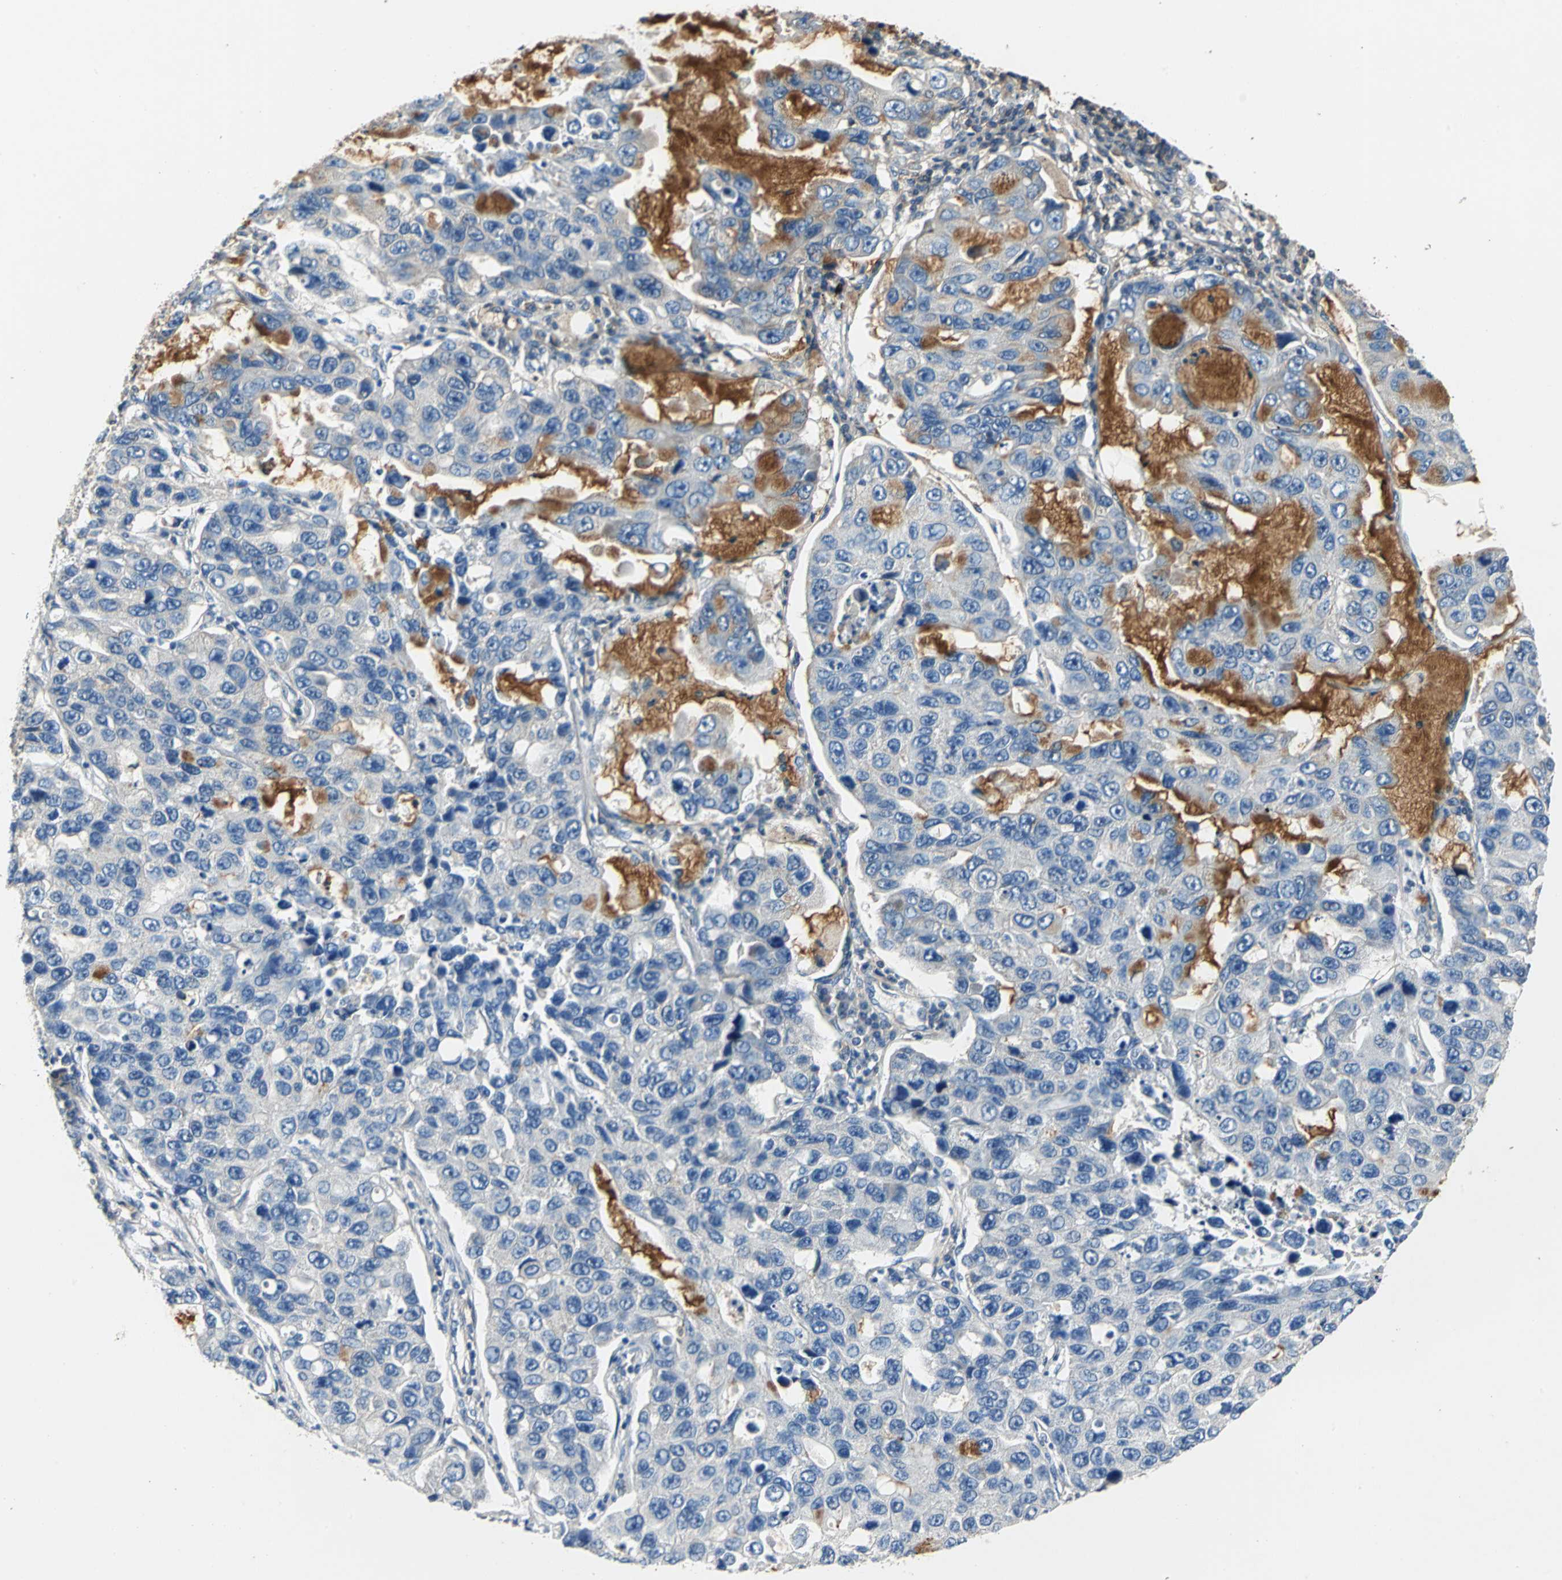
{"staining": {"intensity": "negative", "quantity": "none", "location": "none"}, "tissue": "lung cancer", "cell_type": "Tumor cells", "image_type": "cancer", "snomed": [{"axis": "morphology", "description": "Adenocarcinoma, NOS"}, {"axis": "topography", "description": "Lung"}], "caption": "An IHC micrograph of adenocarcinoma (lung) is shown. There is no staining in tumor cells of adenocarcinoma (lung). Nuclei are stained in blue.", "gene": "DDX3Y", "patient": {"sex": "male", "age": 64}}